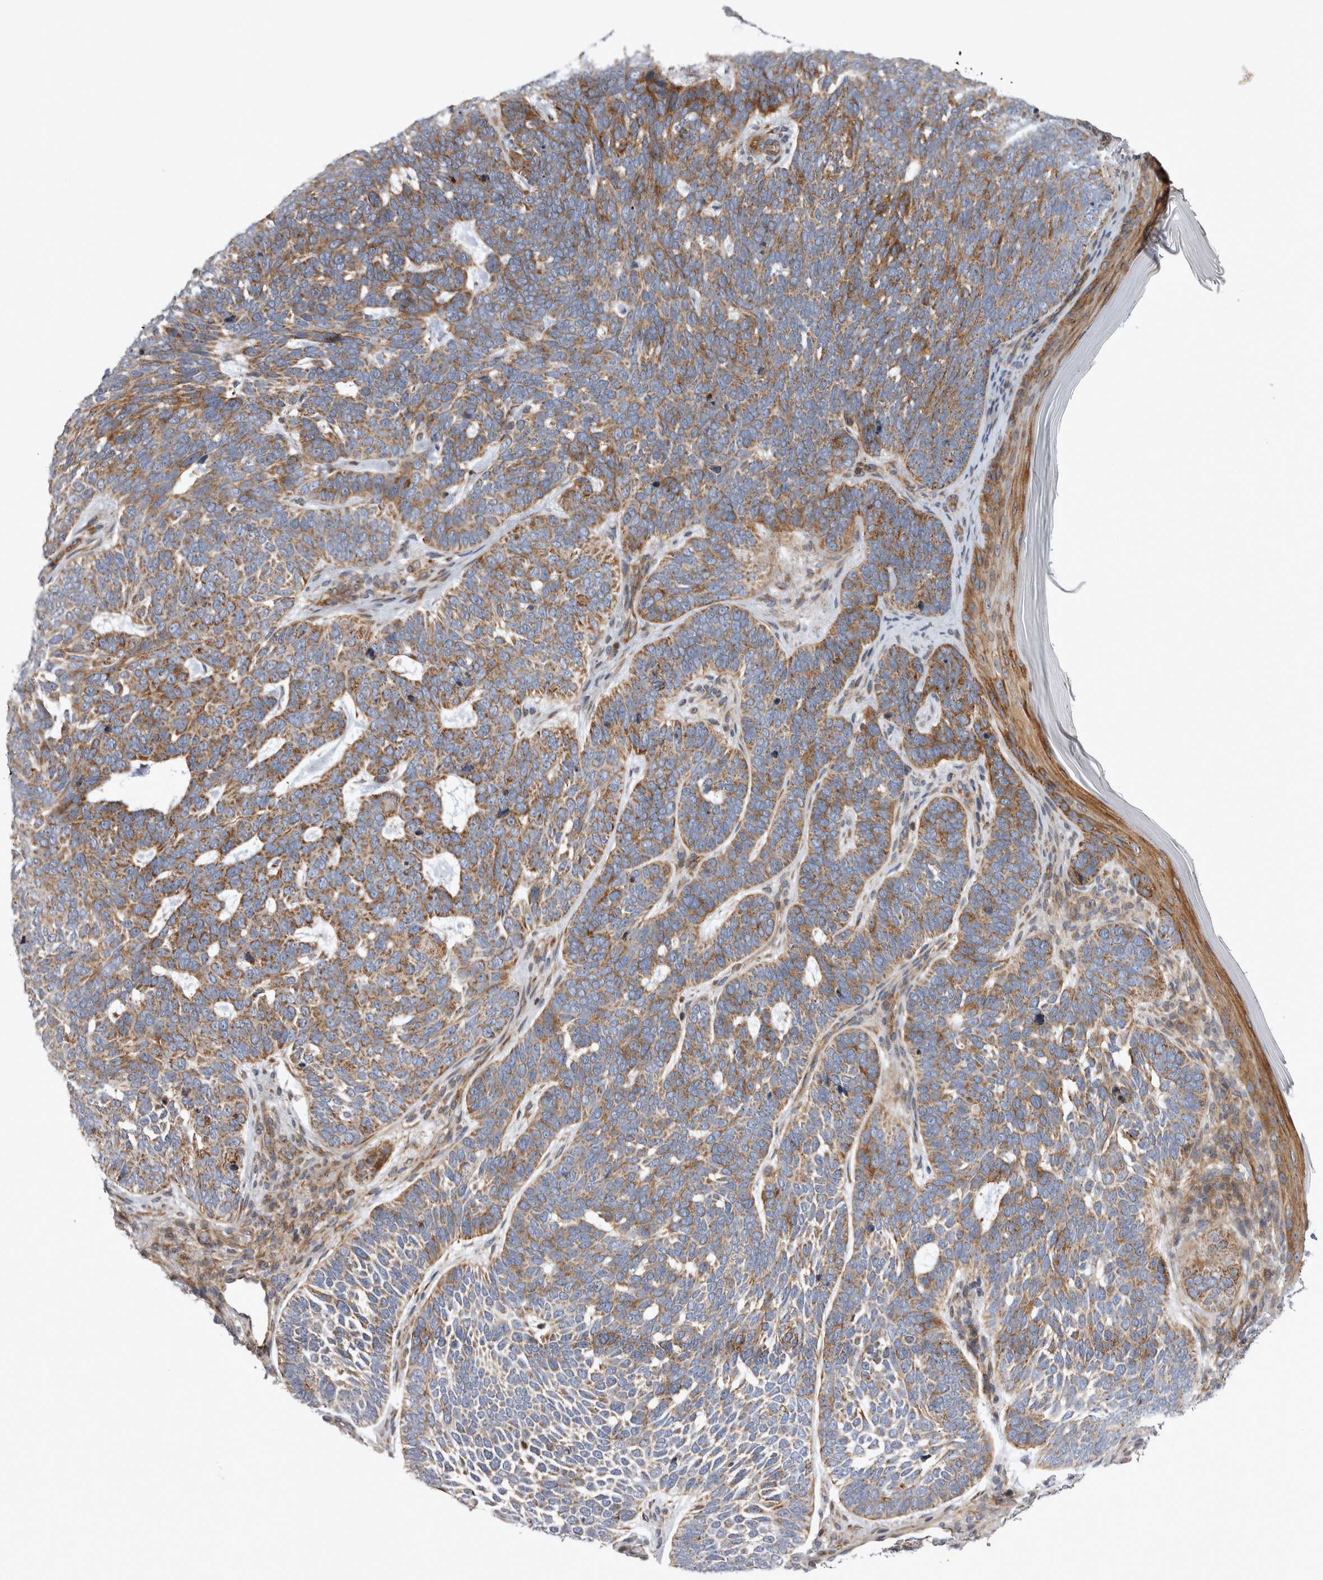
{"staining": {"intensity": "moderate", "quantity": ">75%", "location": "cytoplasmic/membranous"}, "tissue": "skin cancer", "cell_type": "Tumor cells", "image_type": "cancer", "snomed": [{"axis": "morphology", "description": "Basal cell carcinoma"}, {"axis": "topography", "description": "Skin"}], "caption": "The micrograph displays staining of skin cancer, revealing moderate cytoplasmic/membranous protein positivity (brown color) within tumor cells. Using DAB (brown) and hematoxylin (blue) stains, captured at high magnification using brightfield microscopy.", "gene": "TSPOAP1", "patient": {"sex": "female", "age": 85}}